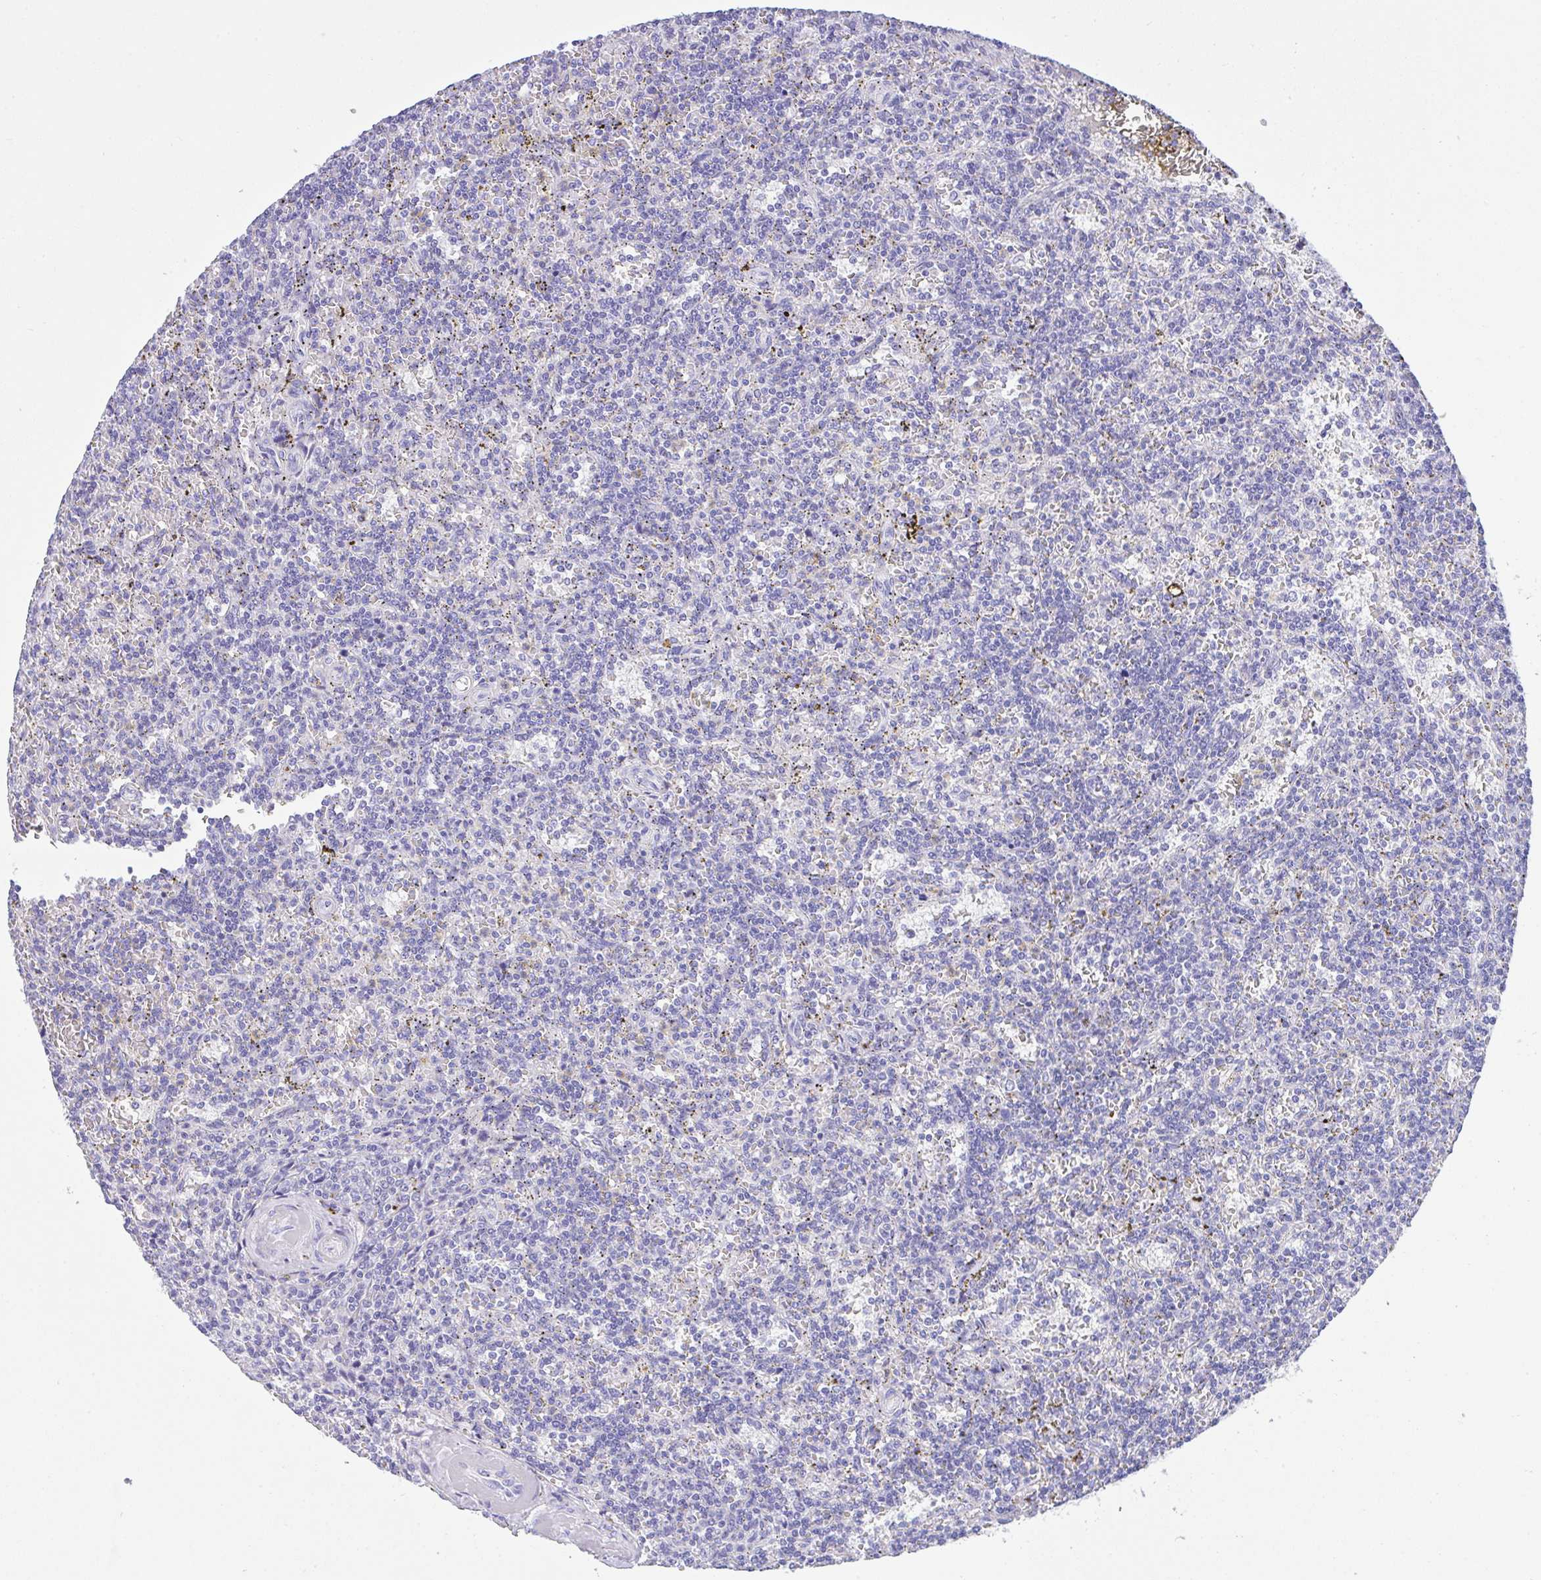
{"staining": {"intensity": "negative", "quantity": "none", "location": "none"}, "tissue": "lymphoma", "cell_type": "Tumor cells", "image_type": "cancer", "snomed": [{"axis": "morphology", "description": "Malignant lymphoma, non-Hodgkin's type, Low grade"}, {"axis": "topography", "description": "Spleen"}], "caption": "A high-resolution histopathology image shows immunohistochemistry staining of low-grade malignant lymphoma, non-Hodgkin's type, which displays no significant staining in tumor cells.", "gene": "FBXL20", "patient": {"sex": "male", "age": 73}}